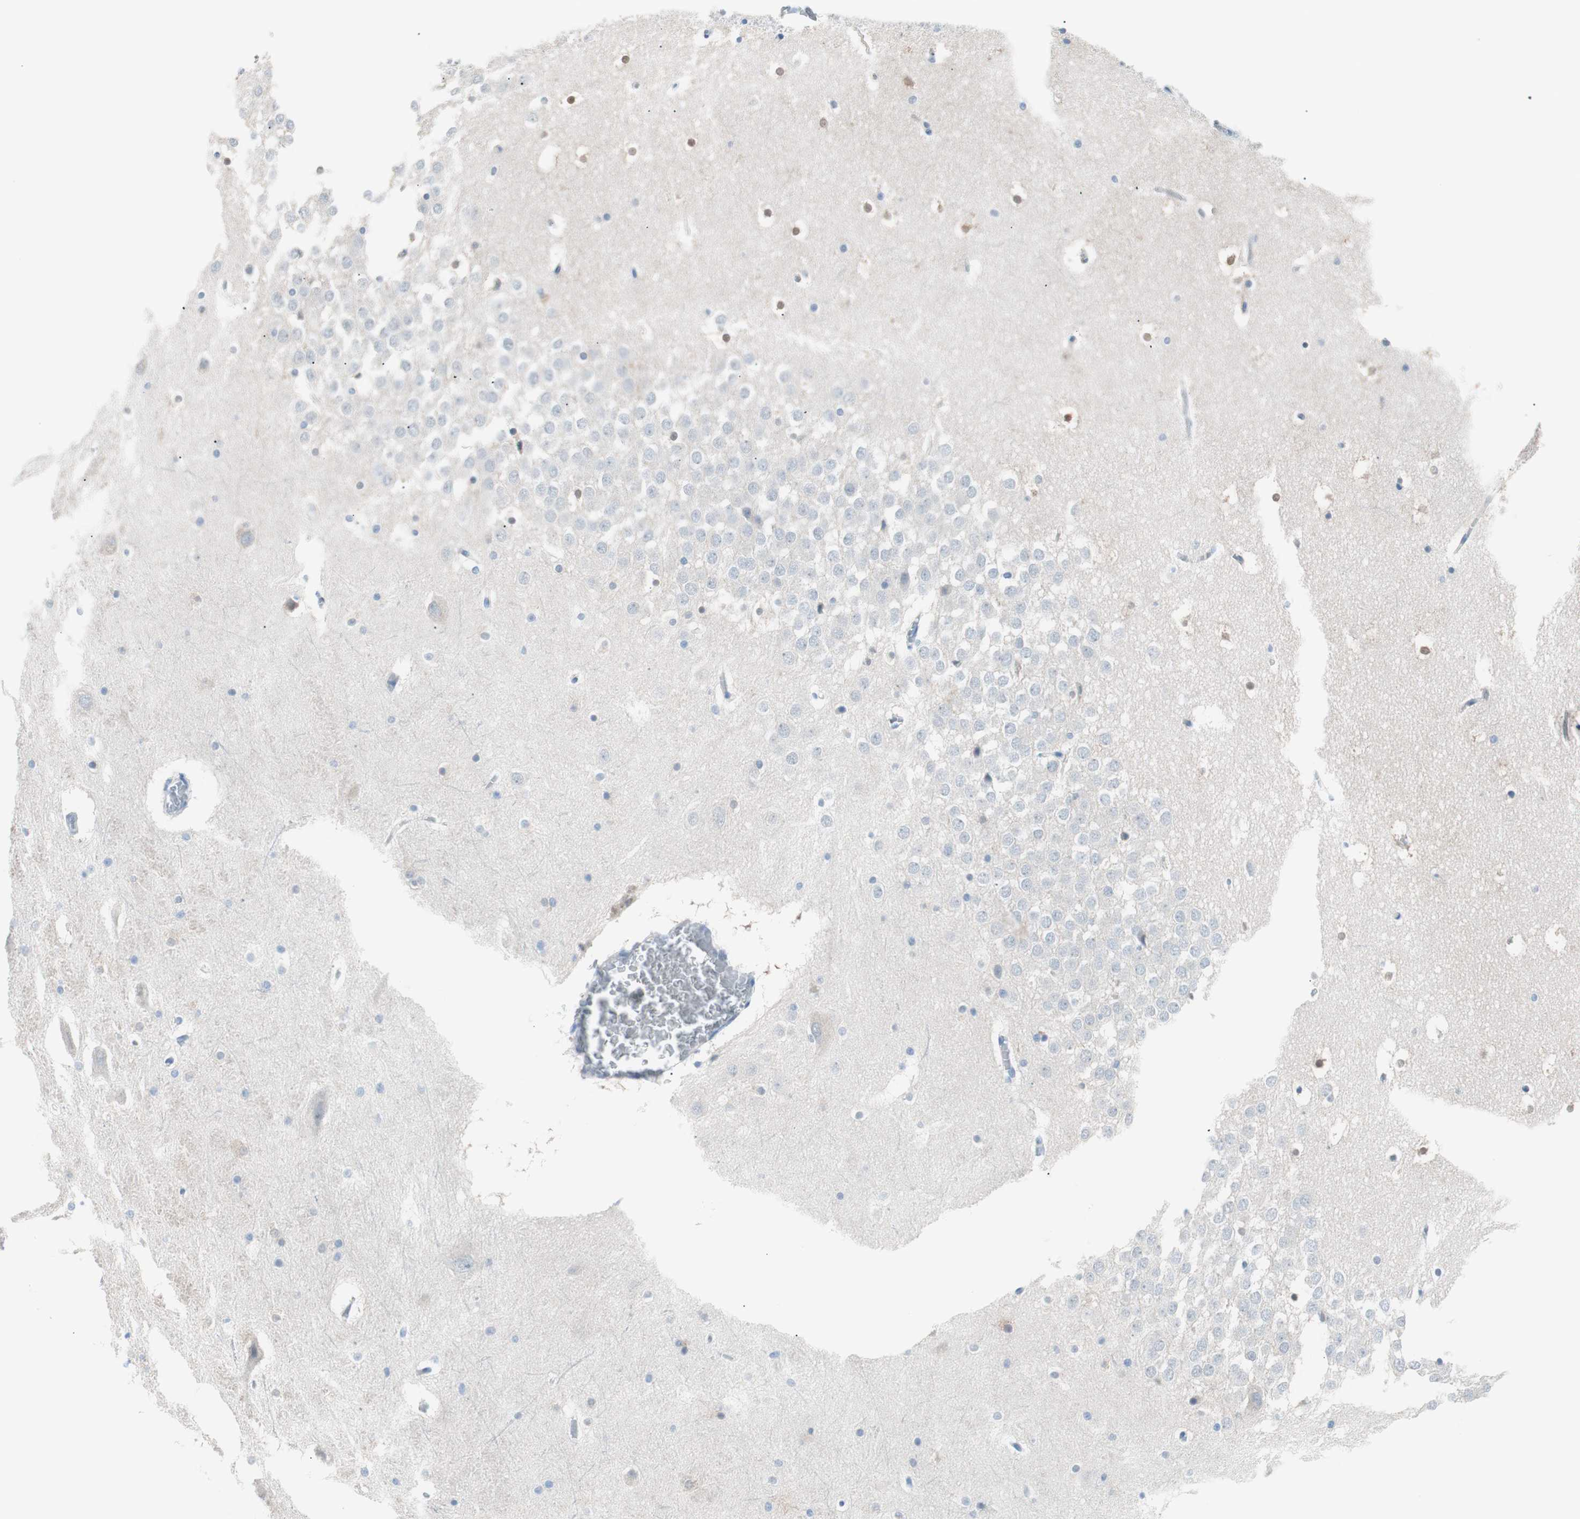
{"staining": {"intensity": "moderate", "quantity": "<25%", "location": "nuclear"}, "tissue": "hippocampus", "cell_type": "Glial cells", "image_type": "normal", "snomed": [{"axis": "morphology", "description": "Normal tissue, NOS"}, {"axis": "topography", "description": "Hippocampus"}], "caption": "DAB (3,3'-diaminobenzidine) immunohistochemical staining of benign hippocampus demonstrates moderate nuclear protein positivity in about <25% of glial cells. The protein is shown in brown color, while the nuclei are stained blue.", "gene": "VIL1", "patient": {"sex": "male", "age": 45}}